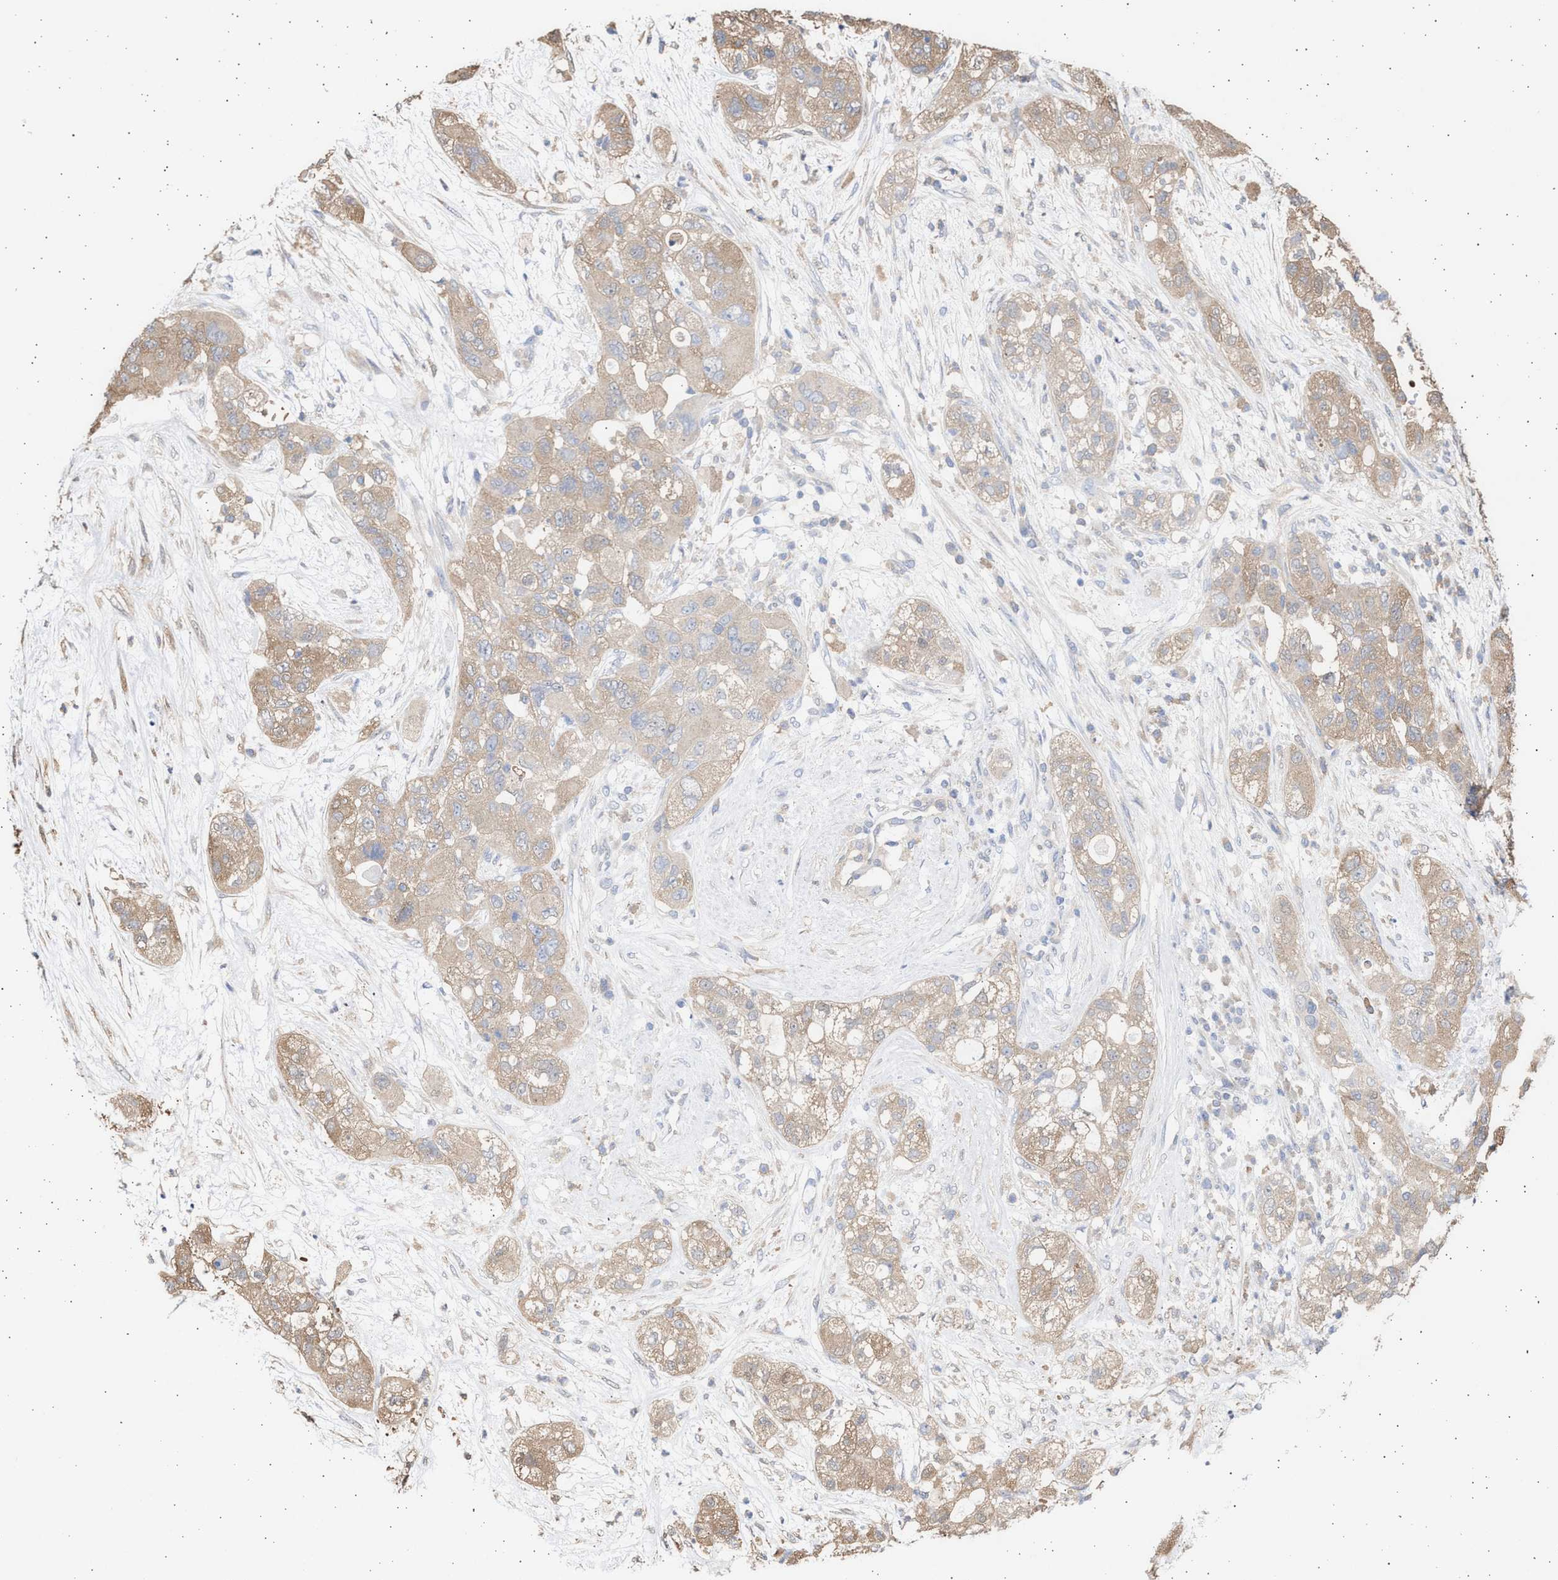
{"staining": {"intensity": "weak", "quantity": ">75%", "location": "cytoplasmic/membranous"}, "tissue": "pancreatic cancer", "cell_type": "Tumor cells", "image_type": "cancer", "snomed": [{"axis": "morphology", "description": "Adenocarcinoma, NOS"}, {"axis": "topography", "description": "Pancreas"}], "caption": "IHC of pancreatic cancer shows low levels of weak cytoplasmic/membranous staining in about >75% of tumor cells.", "gene": "ALDOC", "patient": {"sex": "female", "age": 78}}